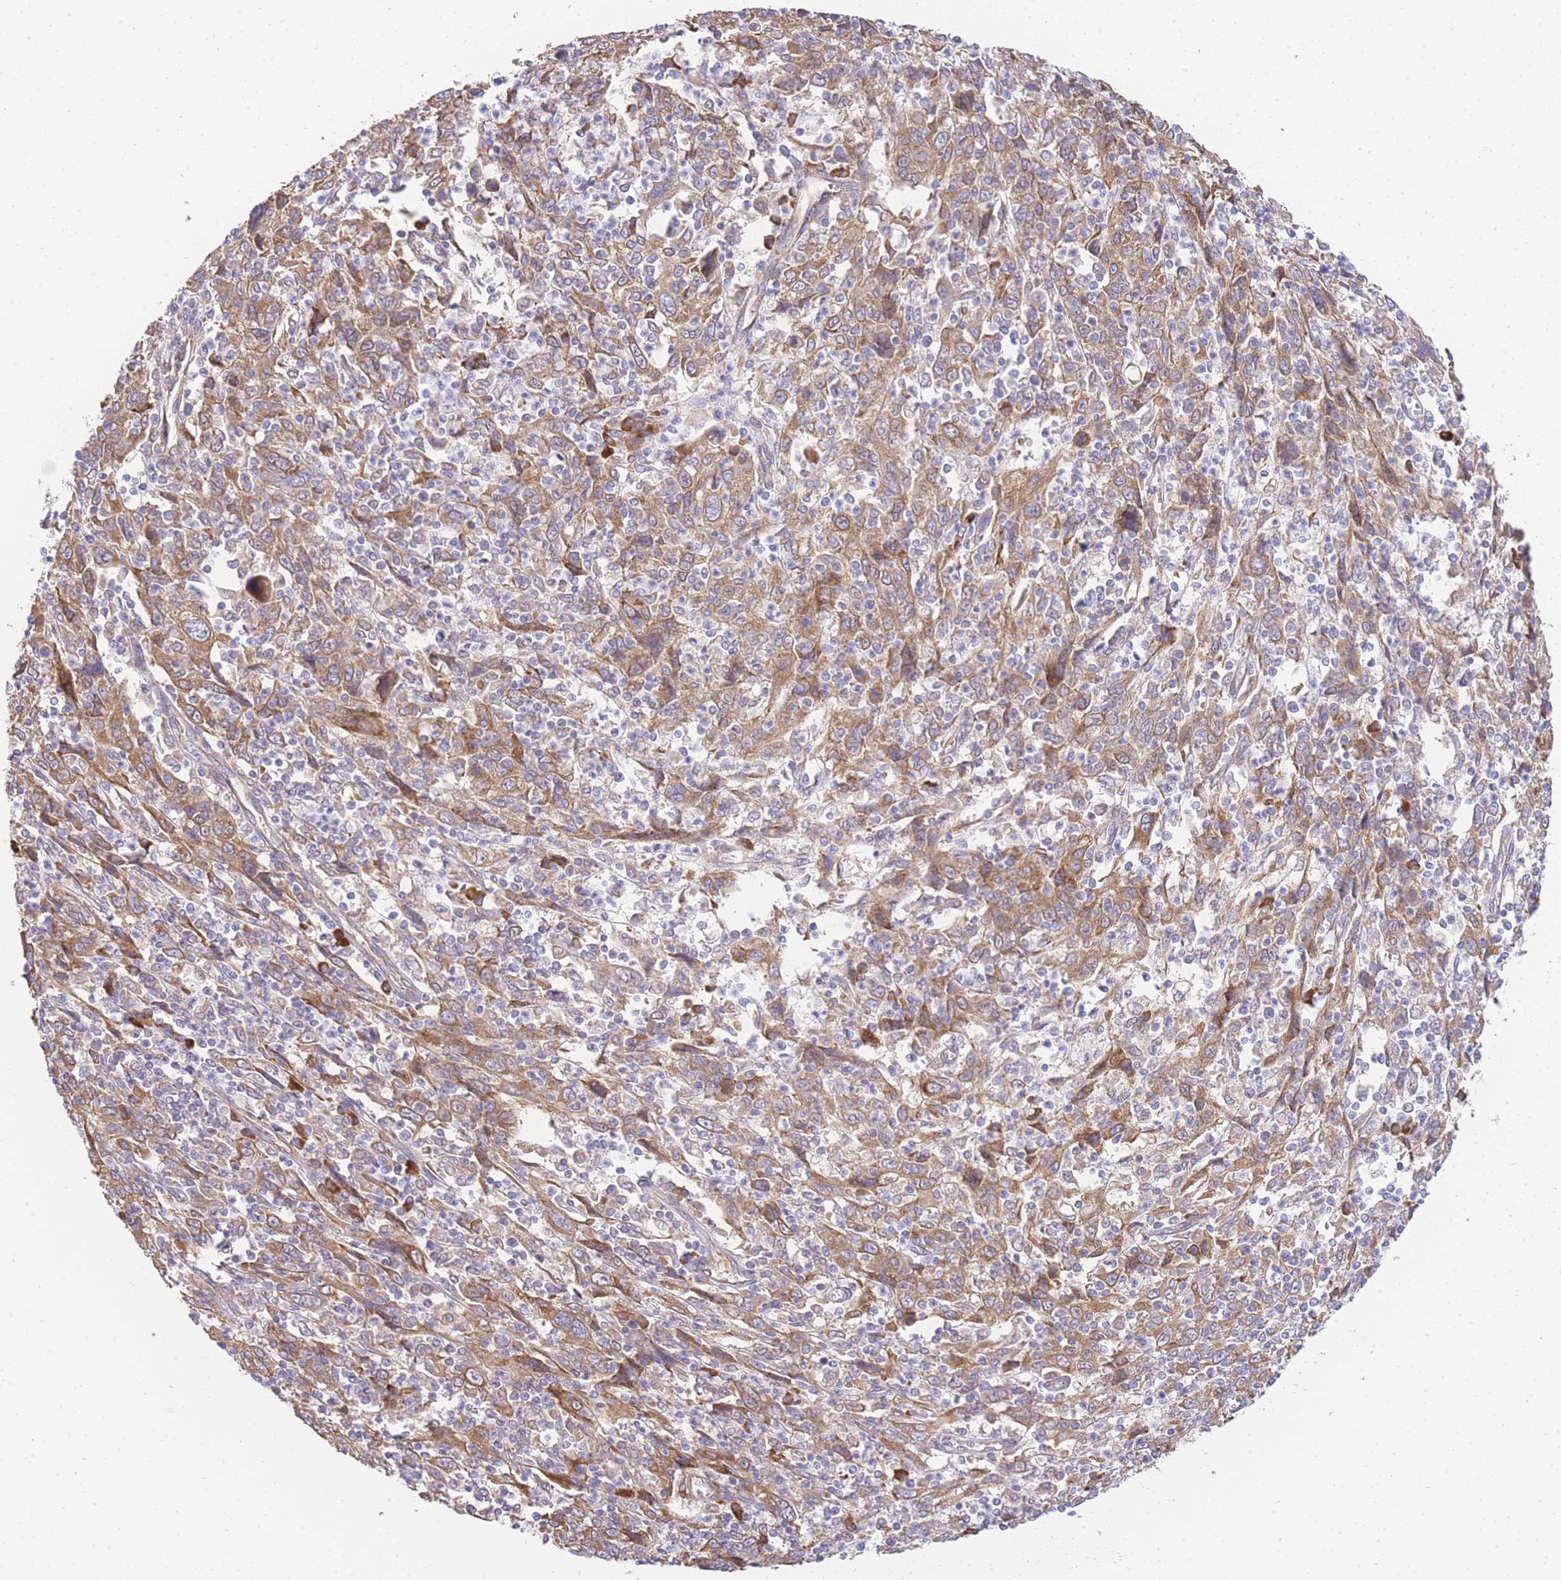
{"staining": {"intensity": "moderate", "quantity": ">75%", "location": "cytoplasmic/membranous"}, "tissue": "cervical cancer", "cell_type": "Tumor cells", "image_type": "cancer", "snomed": [{"axis": "morphology", "description": "Squamous cell carcinoma, NOS"}, {"axis": "topography", "description": "Cervix"}], "caption": "Cervical squamous cell carcinoma stained with IHC demonstrates moderate cytoplasmic/membranous staining in approximately >75% of tumor cells.", "gene": "BEX1", "patient": {"sex": "female", "age": 46}}